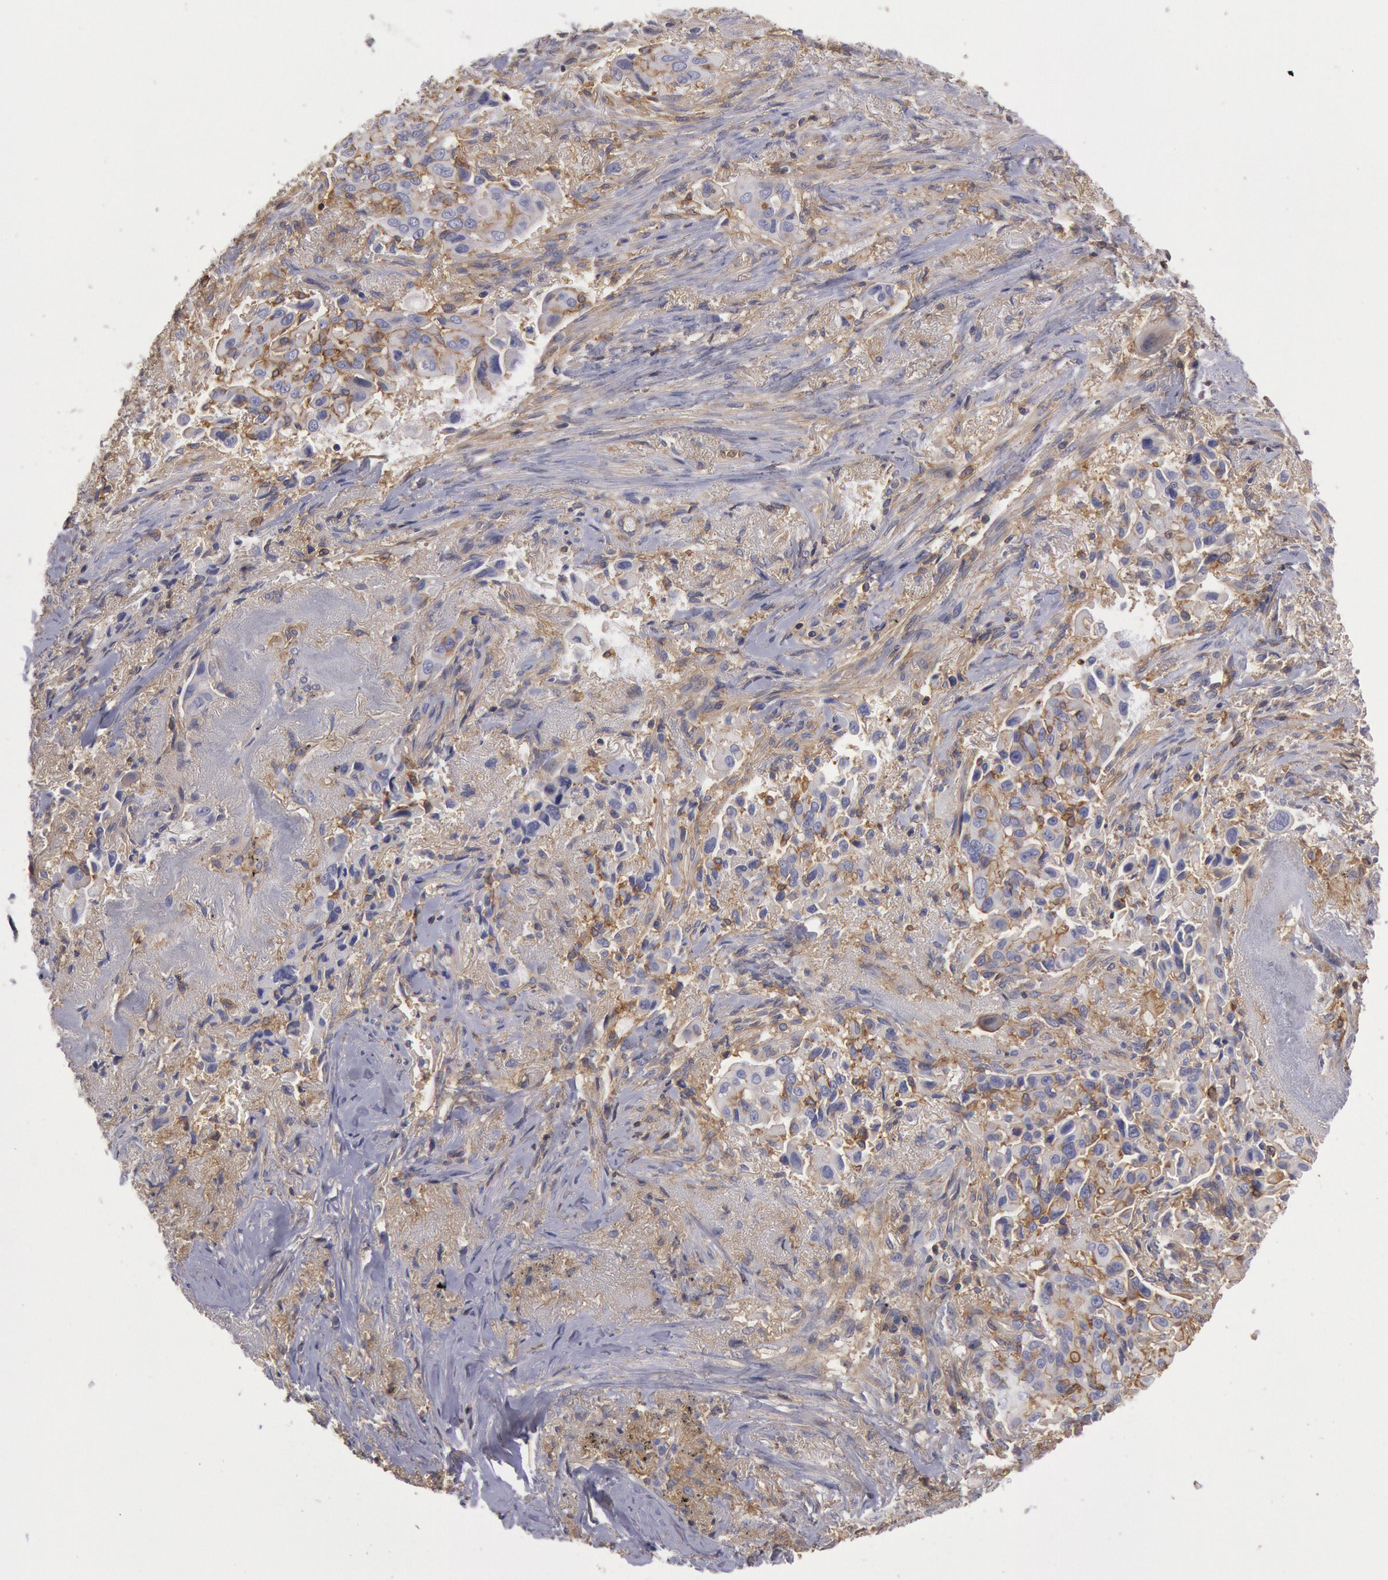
{"staining": {"intensity": "moderate", "quantity": "25%-75%", "location": "cytoplasmic/membranous"}, "tissue": "lung cancer", "cell_type": "Tumor cells", "image_type": "cancer", "snomed": [{"axis": "morphology", "description": "Adenocarcinoma, NOS"}, {"axis": "topography", "description": "Lung"}], "caption": "Adenocarcinoma (lung) stained for a protein (brown) demonstrates moderate cytoplasmic/membranous positive positivity in approximately 25%-75% of tumor cells.", "gene": "SNAP23", "patient": {"sex": "male", "age": 68}}